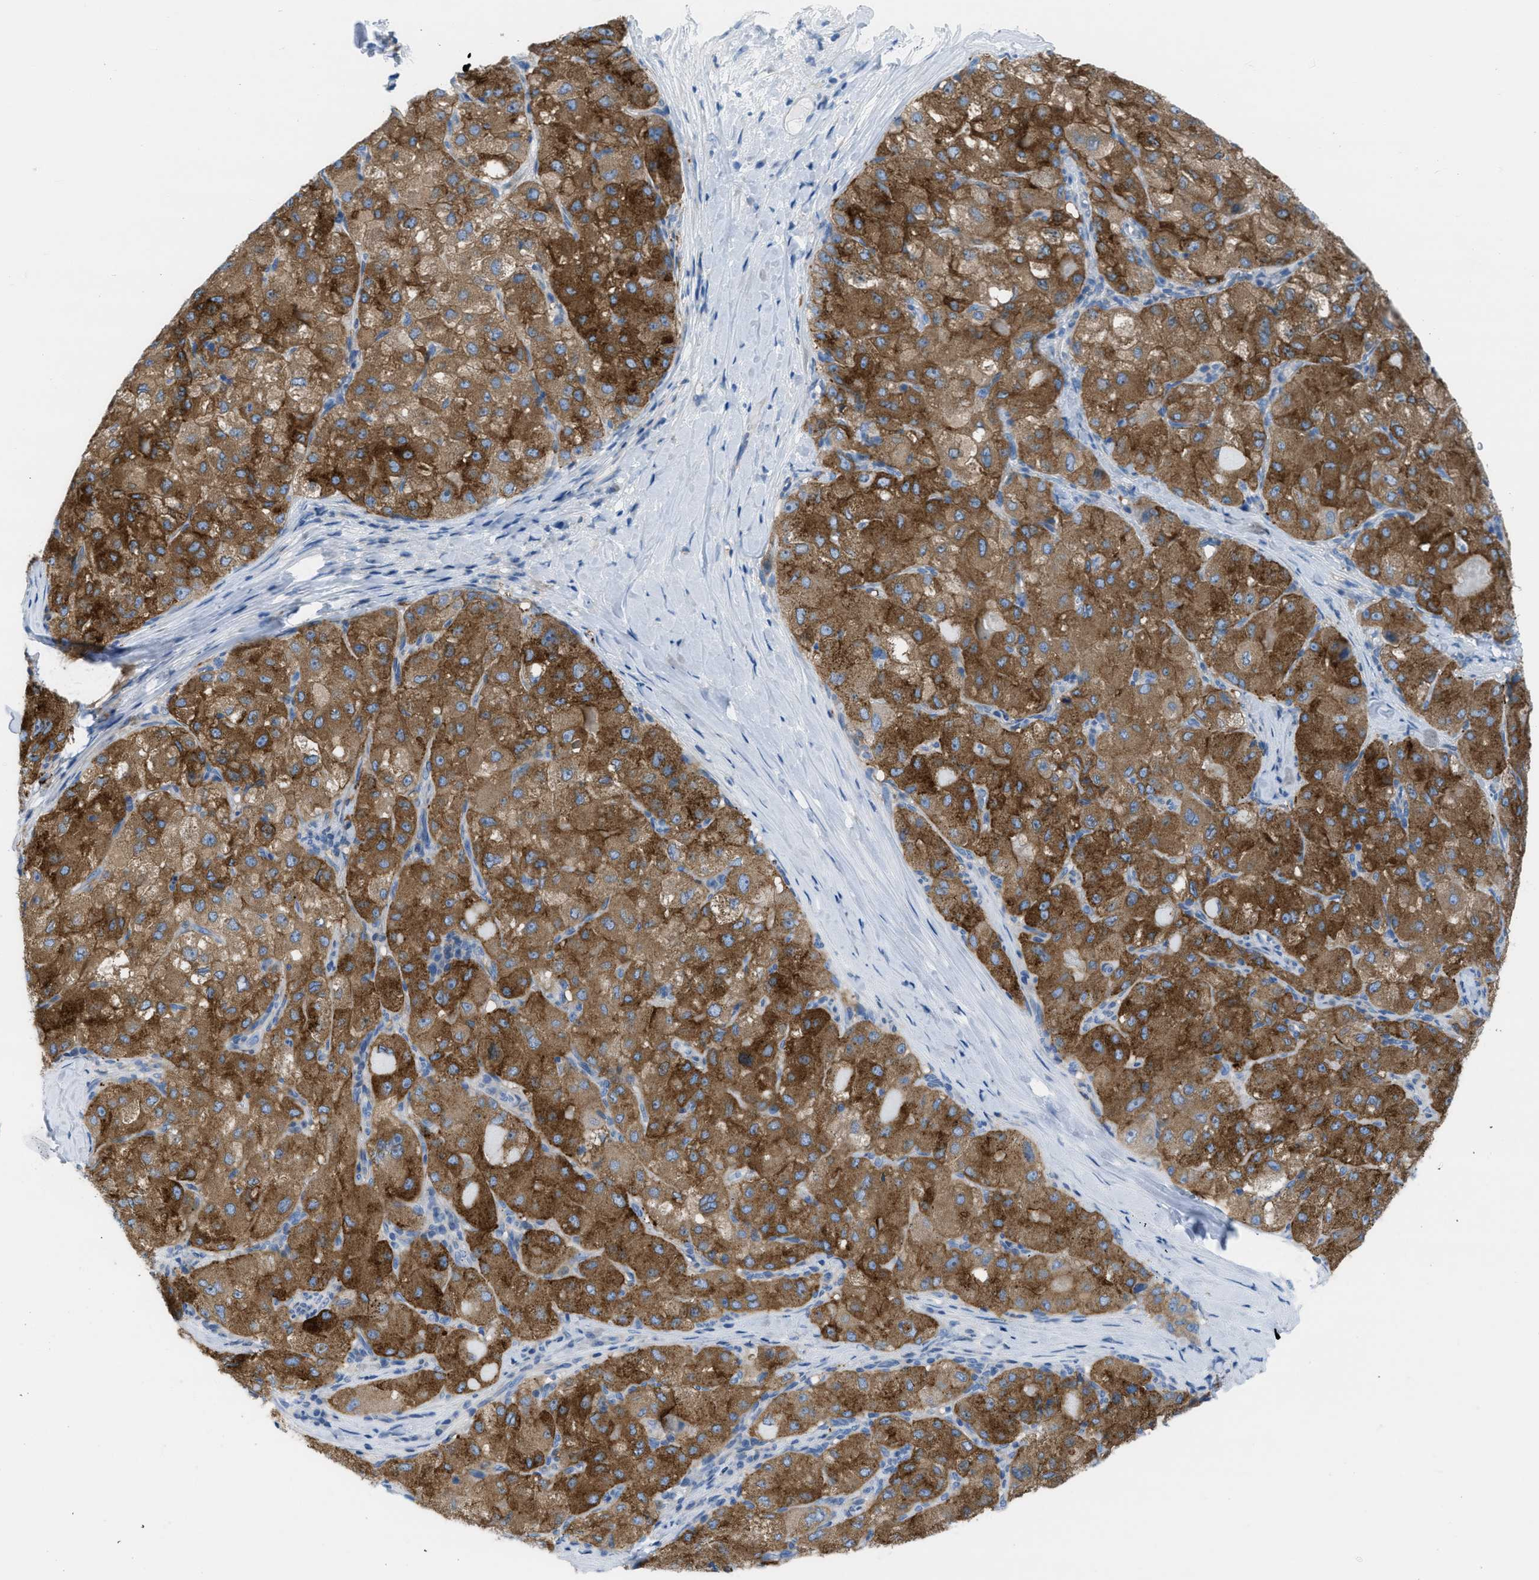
{"staining": {"intensity": "strong", "quantity": ">75%", "location": "cytoplasmic/membranous"}, "tissue": "liver cancer", "cell_type": "Tumor cells", "image_type": "cancer", "snomed": [{"axis": "morphology", "description": "Carcinoma, Hepatocellular, NOS"}, {"axis": "topography", "description": "Liver"}], "caption": "There is high levels of strong cytoplasmic/membranous staining in tumor cells of liver cancer (hepatocellular carcinoma), as demonstrated by immunohistochemical staining (brown color).", "gene": "ASGR1", "patient": {"sex": "male", "age": 80}}